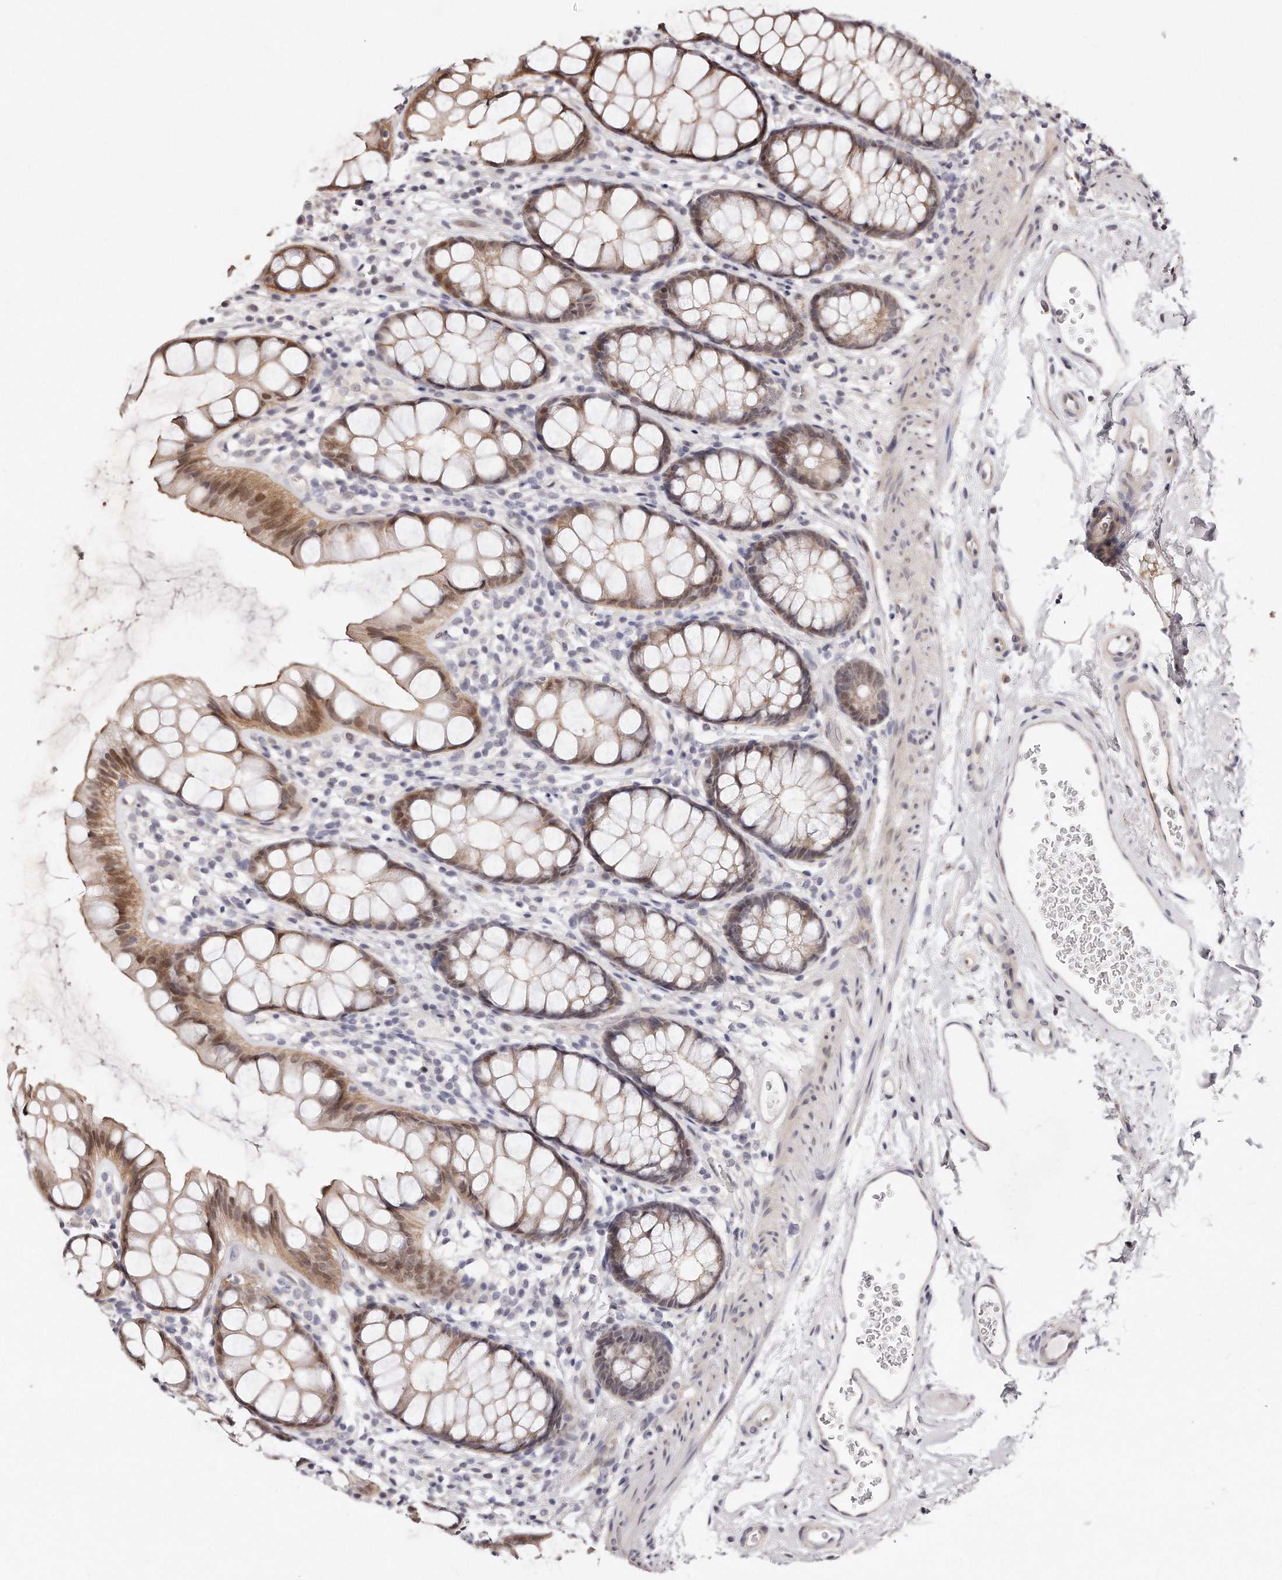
{"staining": {"intensity": "moderate", "quantity": ">75%", "location": "cytoplasmic/membranous,nuclear"}, "tissue": "rectum", "cell_type": "Glandular cells", "image_type": "normal", "snomed": [{"axis": "morphology", "description": "Normal tissue, NOS"}, {"axis": "topography", "description": "Rectum"}], "caption": "Brown immunohistochemical staining in normal rectum shows moderate cytoplasmic/membranous,nuclear expression in approximately >75% of glandular cells.", "gene": "CASZ1", "patient": {"sex": "female", "age": 65}}